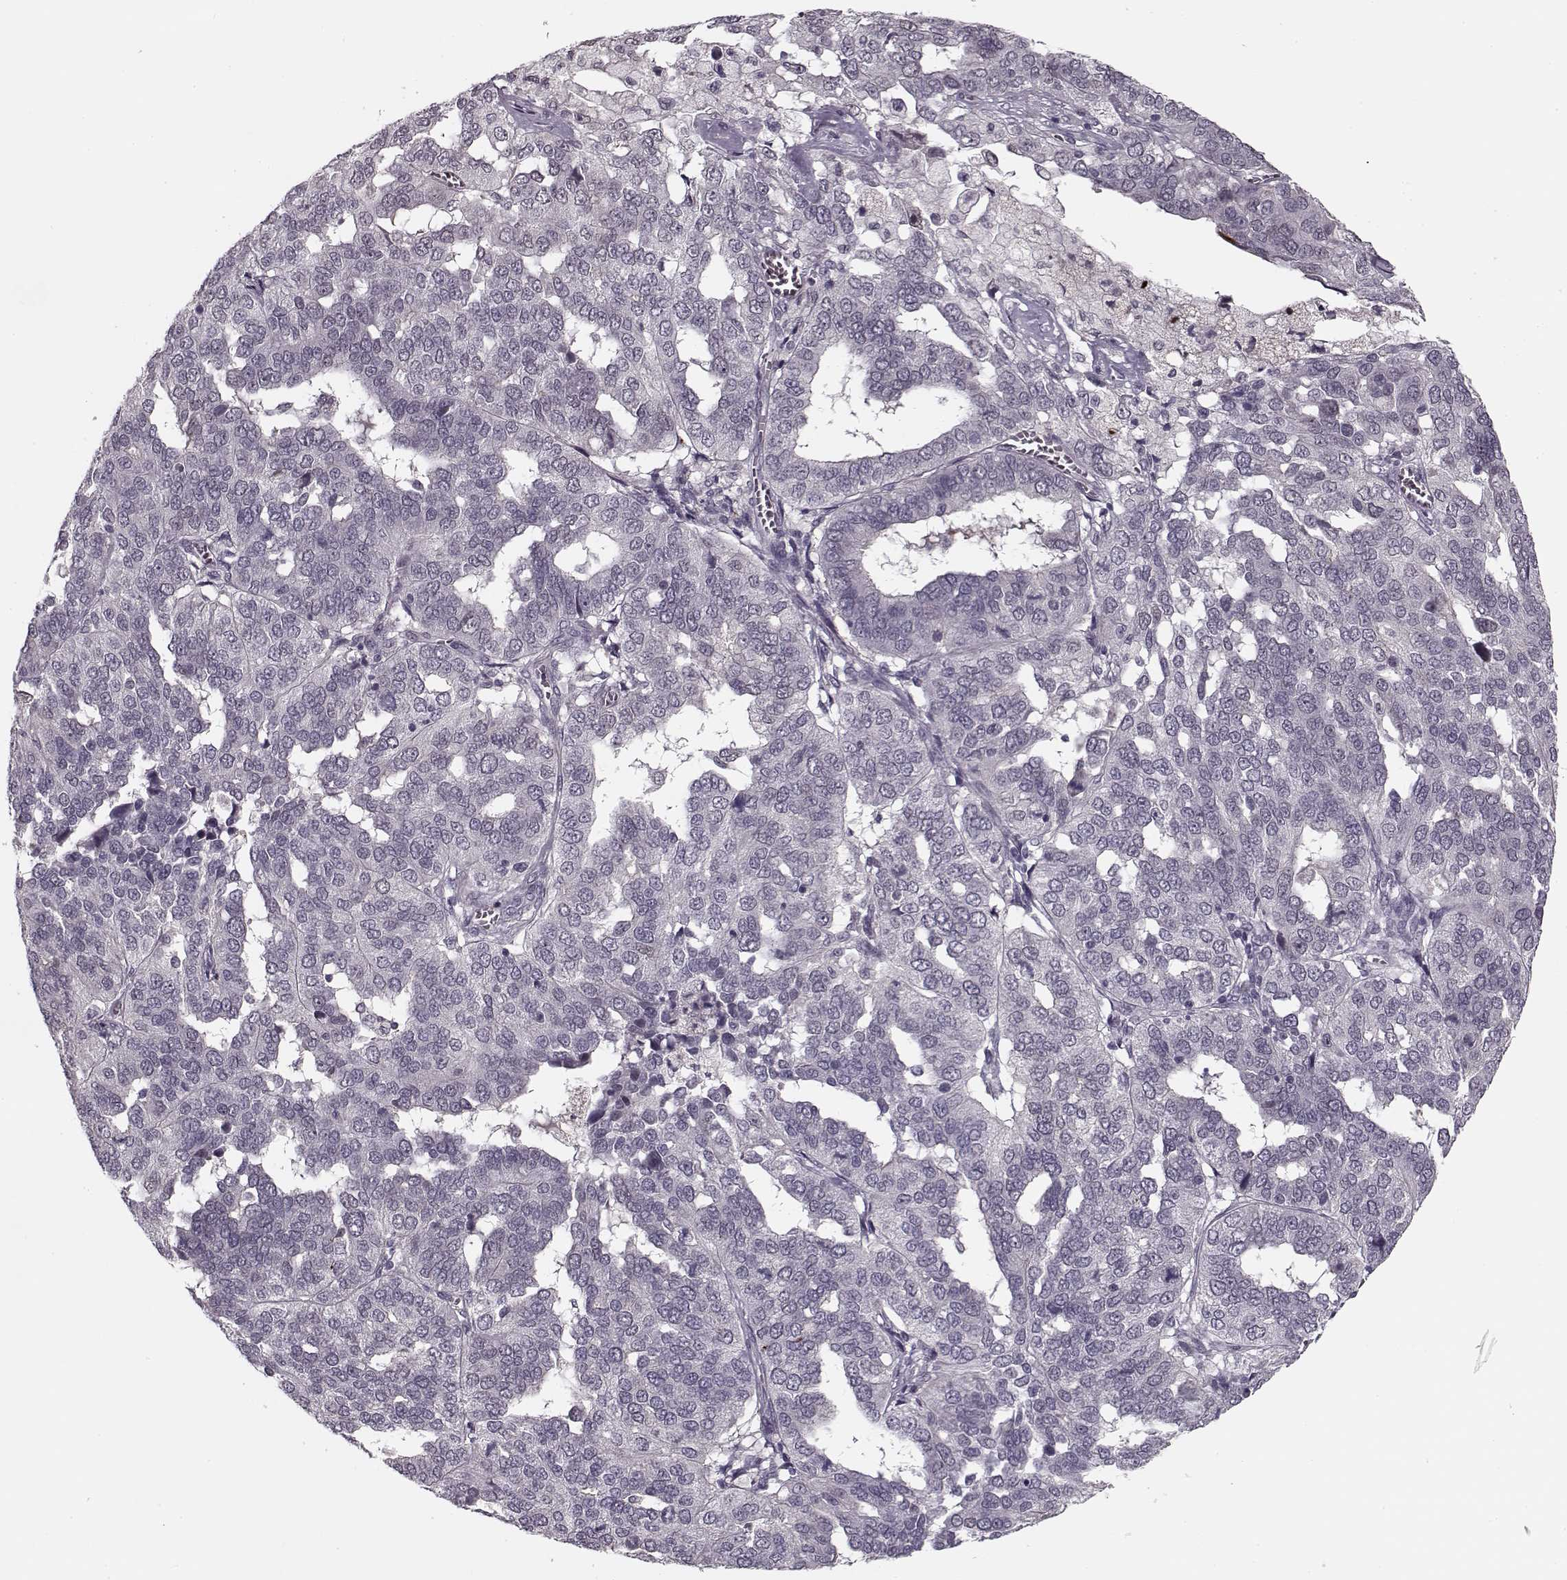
{"staining": {"intensity": "moderate", "quantity": "<25%", "location": "nuclear"}, "tissue": "ovarian cancer", "cell_type": "Tumor cells", "image_type": "cancer", "snomed": [{"axis": "morphology", "description": "Carcinoma, endometroid"}, {"axis": "topography", "description": "Soft tissue"}, {"axis": "topography", "description": "Ovary"}], "caption": "A histopathology image of human ovarian endometroid carcinoma stained for a protein displays moderate nuclear brown staining in tumor cells. (DAB (3,3'-diaminobenzidine) IHC with brightfield microscopy, high magnification).", "gene": "DNAI3", "patient": {"sex": "female", "age": 52}}